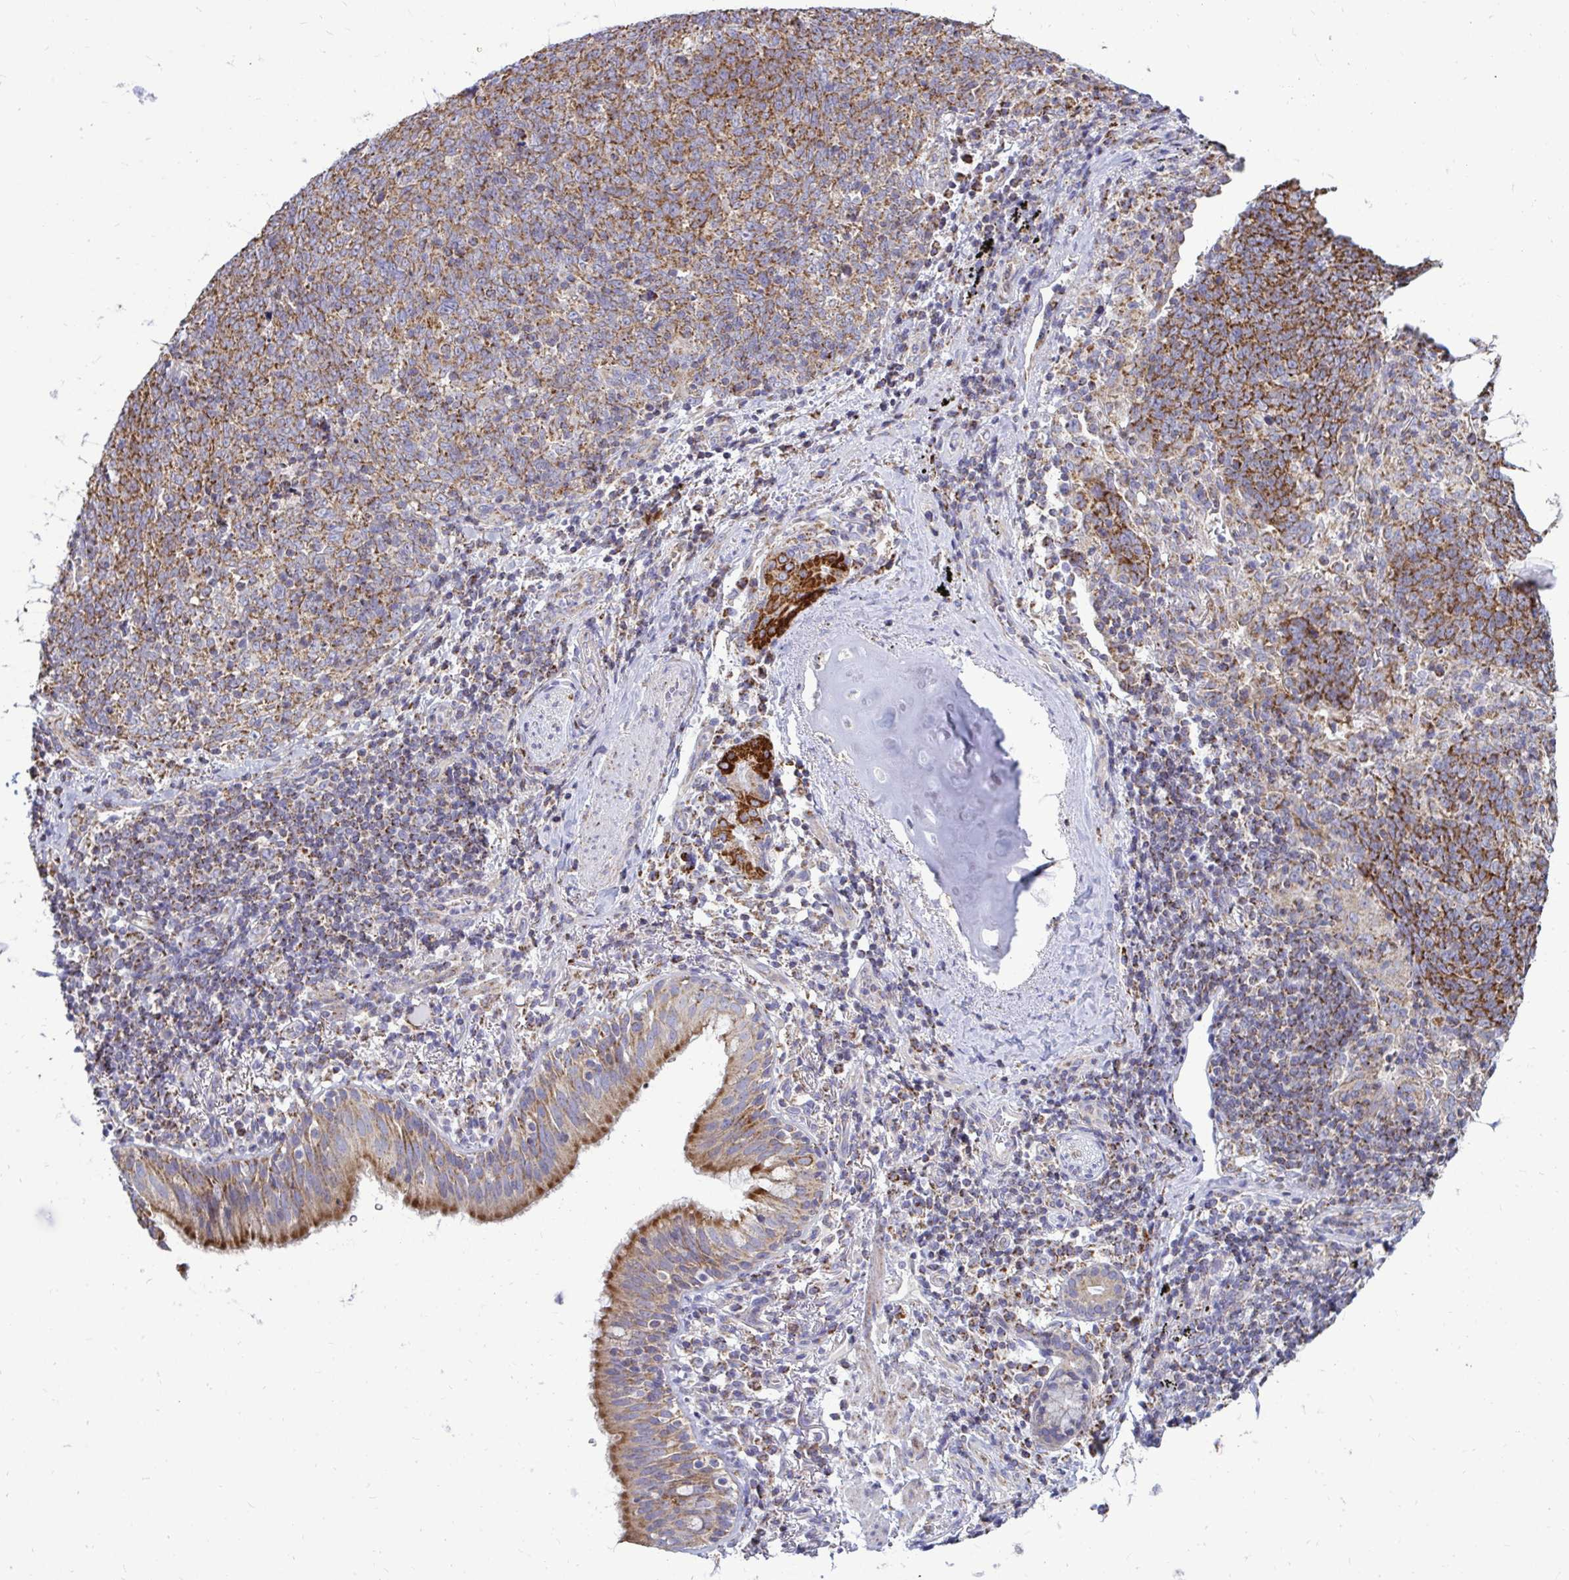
{"staining": {"intensity": "moderate", "quantity": ">75%", "location": "cytoplasmic/membranous"}, "tissue": "lung cancer", "cell_type": "Tumor cells", "image_type": "cancer", "snomed": [{"axis": "morphology", "description": "Squamous cell carcinoma, NOS"}, {"axis": "topography", "description": "Lung"}], "caption": "IHC photomicrograph of neoplastic tissue: squamous cell carcinoma (lung) stained using immunohistochemistry demonstrates medium levels of moderate protein expression localized specifically in the cytoplasmic/membranous of tumor cells, appearing as a cytoplasmic/membranous brown color.", "gene": "OR10R2", "patient": {"sex": "female", "age": 72}}